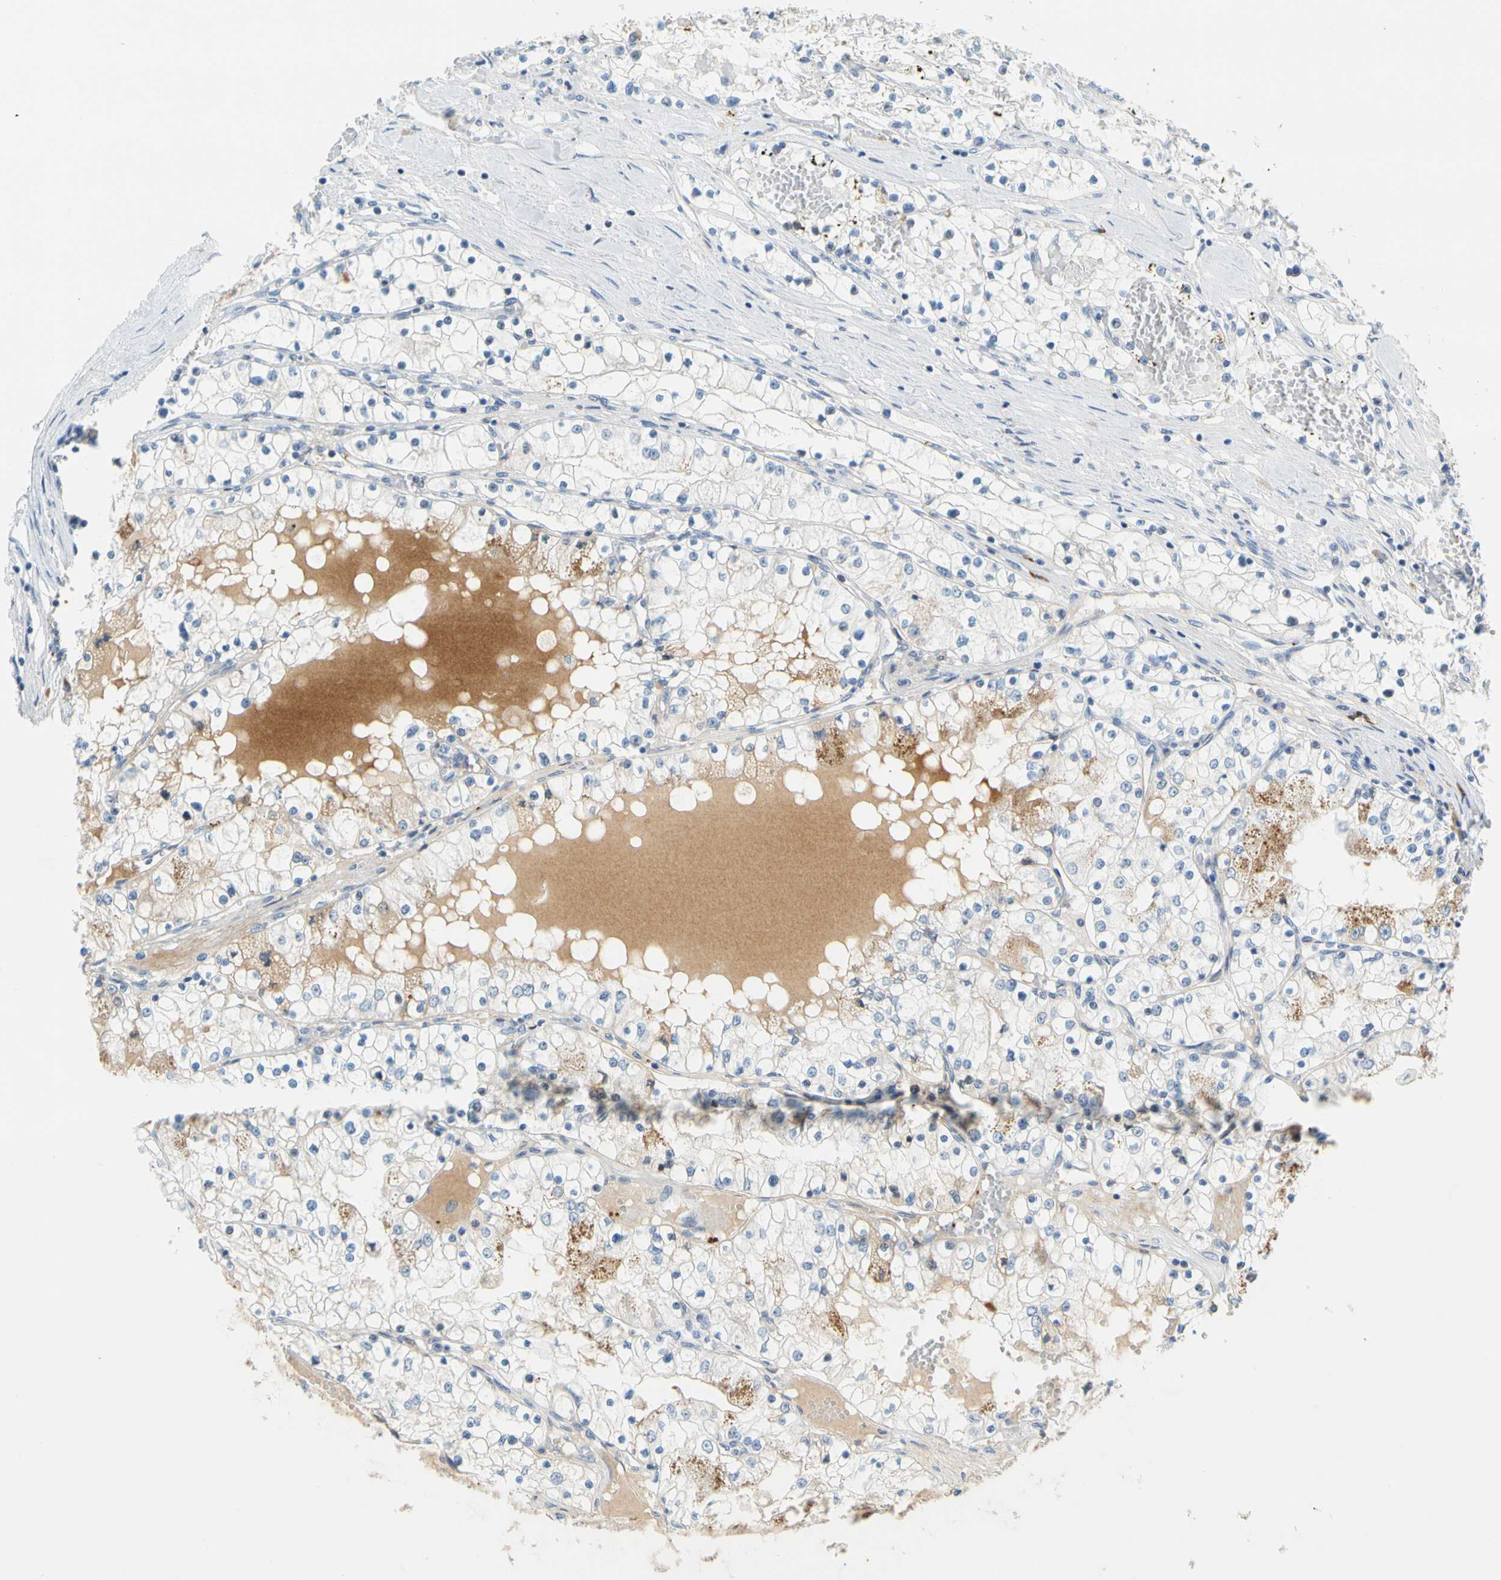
{"staining": {"intensity": "moderate", "quantity": "<25%", "location": "cytoplasmic/membranous"}, "tissue": "renal cancer", "cell_type": "Tumor cells", "image_type": "cancer", "snomed": [{"axis": "morphology", "description": "Adenocarcinoma, NOS"}, {"axis": "topography", "description": "Kidney"}], "caption": "Renal adenocarcinoma tissue demonstrates moderate cytoplasmic/membranous staining in about <25% of tumor cells, visualized by immunohistochemistry.", "gene": "PPBP", "patient": {"sex": "male", "age": 68}}